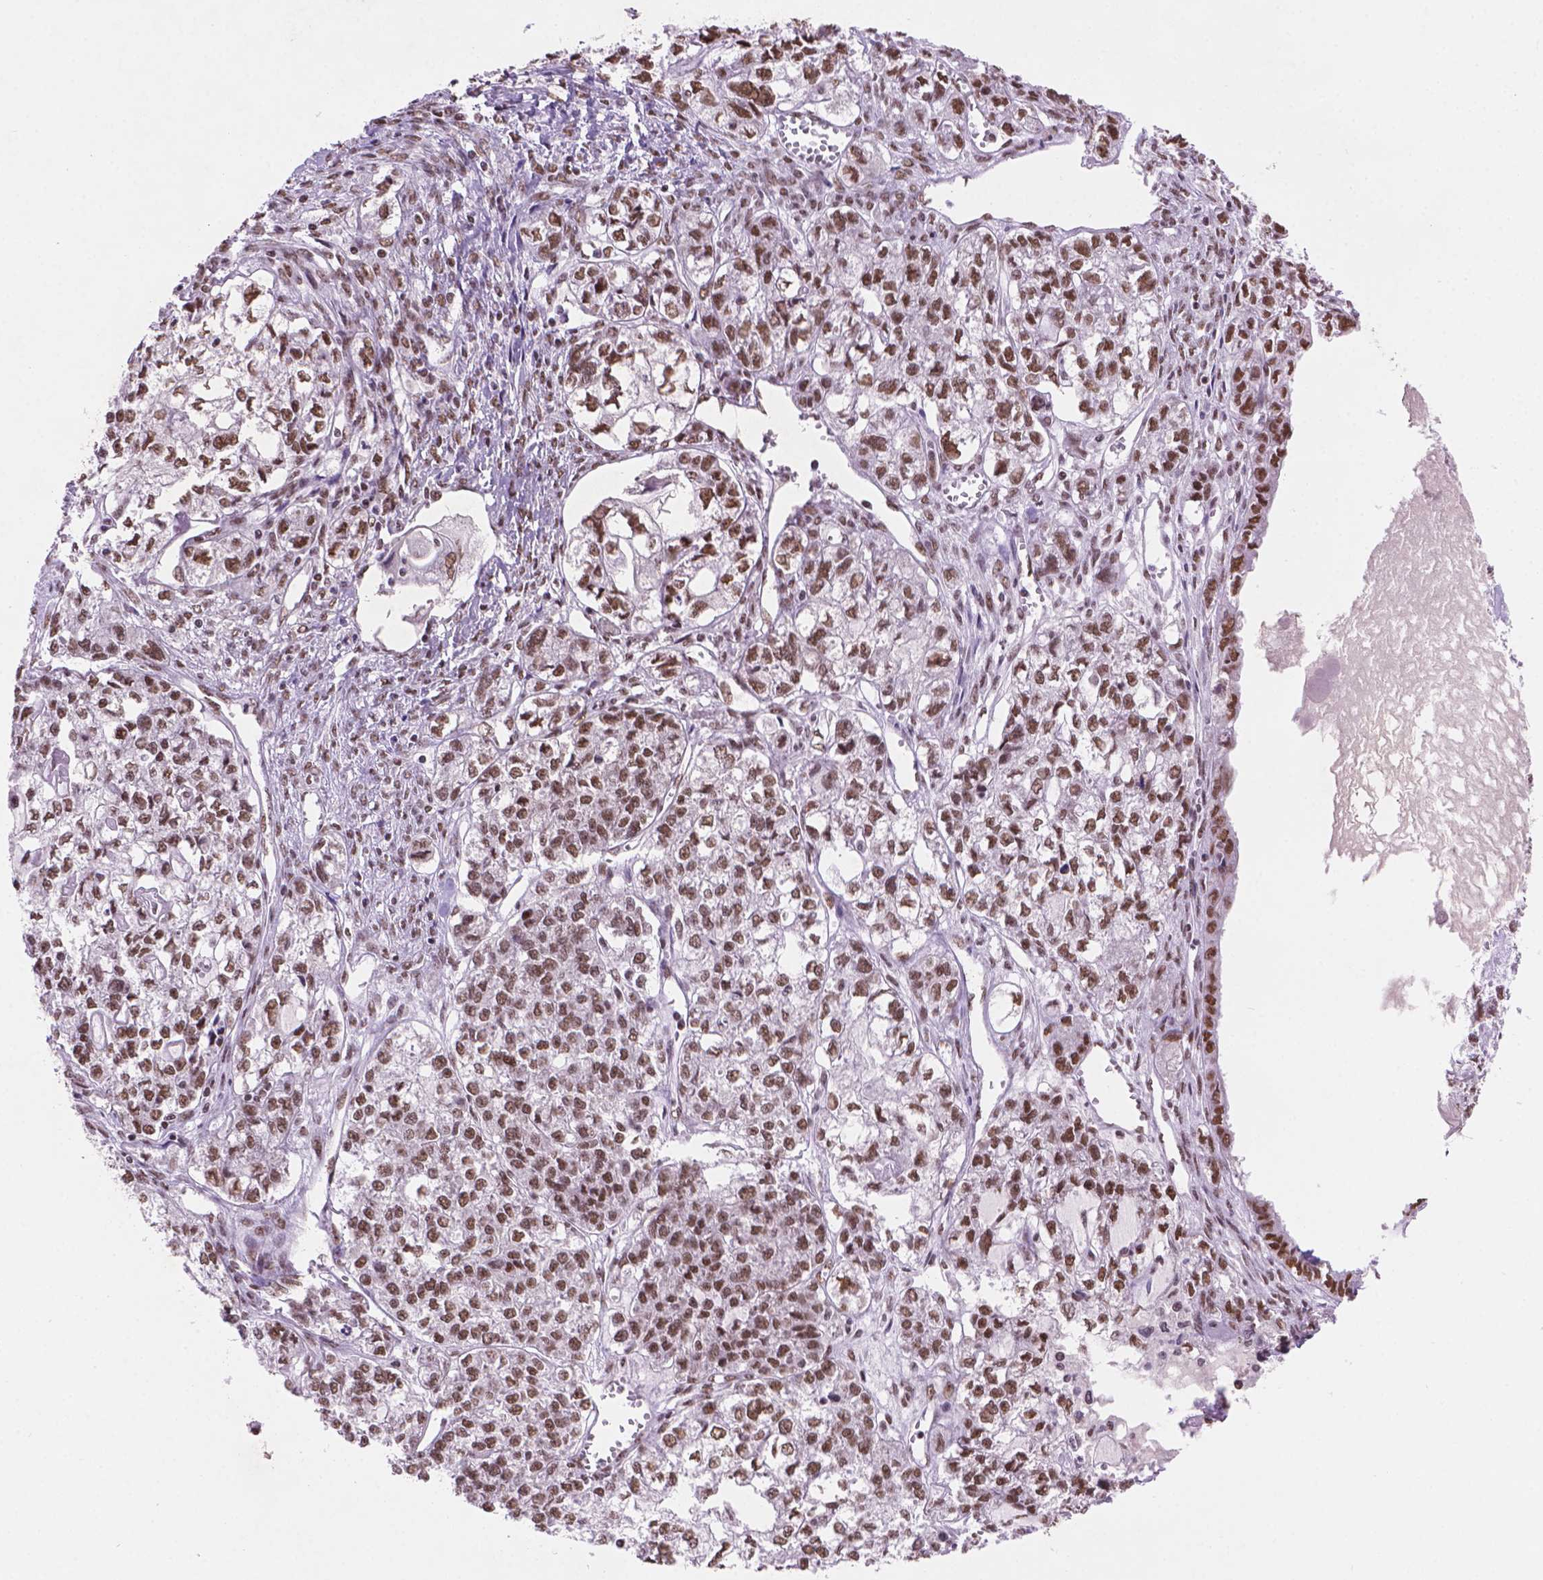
{"staining": {"intensity": "strong", "quantity": ">75%", "location": "nuclear"}, "tissue": "ovarian cancer", "cell_type": "Tumor cells", "image_type": "cancer", "snomed": [{"axis": "morphology", "description": "Carcinoma, endometroid"}, {"axis": "topography", "description": "Ovary"}], "caption": "Protein expression by immunohistochemistry (IHC) exhibits strong nuclear positivity in approximately >75% of tumor cells in ovarian endometroid carcinoma. (DAB (3,3'-diaminobenzidine) IHC with brightfield microscopy, high magnification).", "gene": "RPA4", "patient": {"sex": "female", "age": 64}}